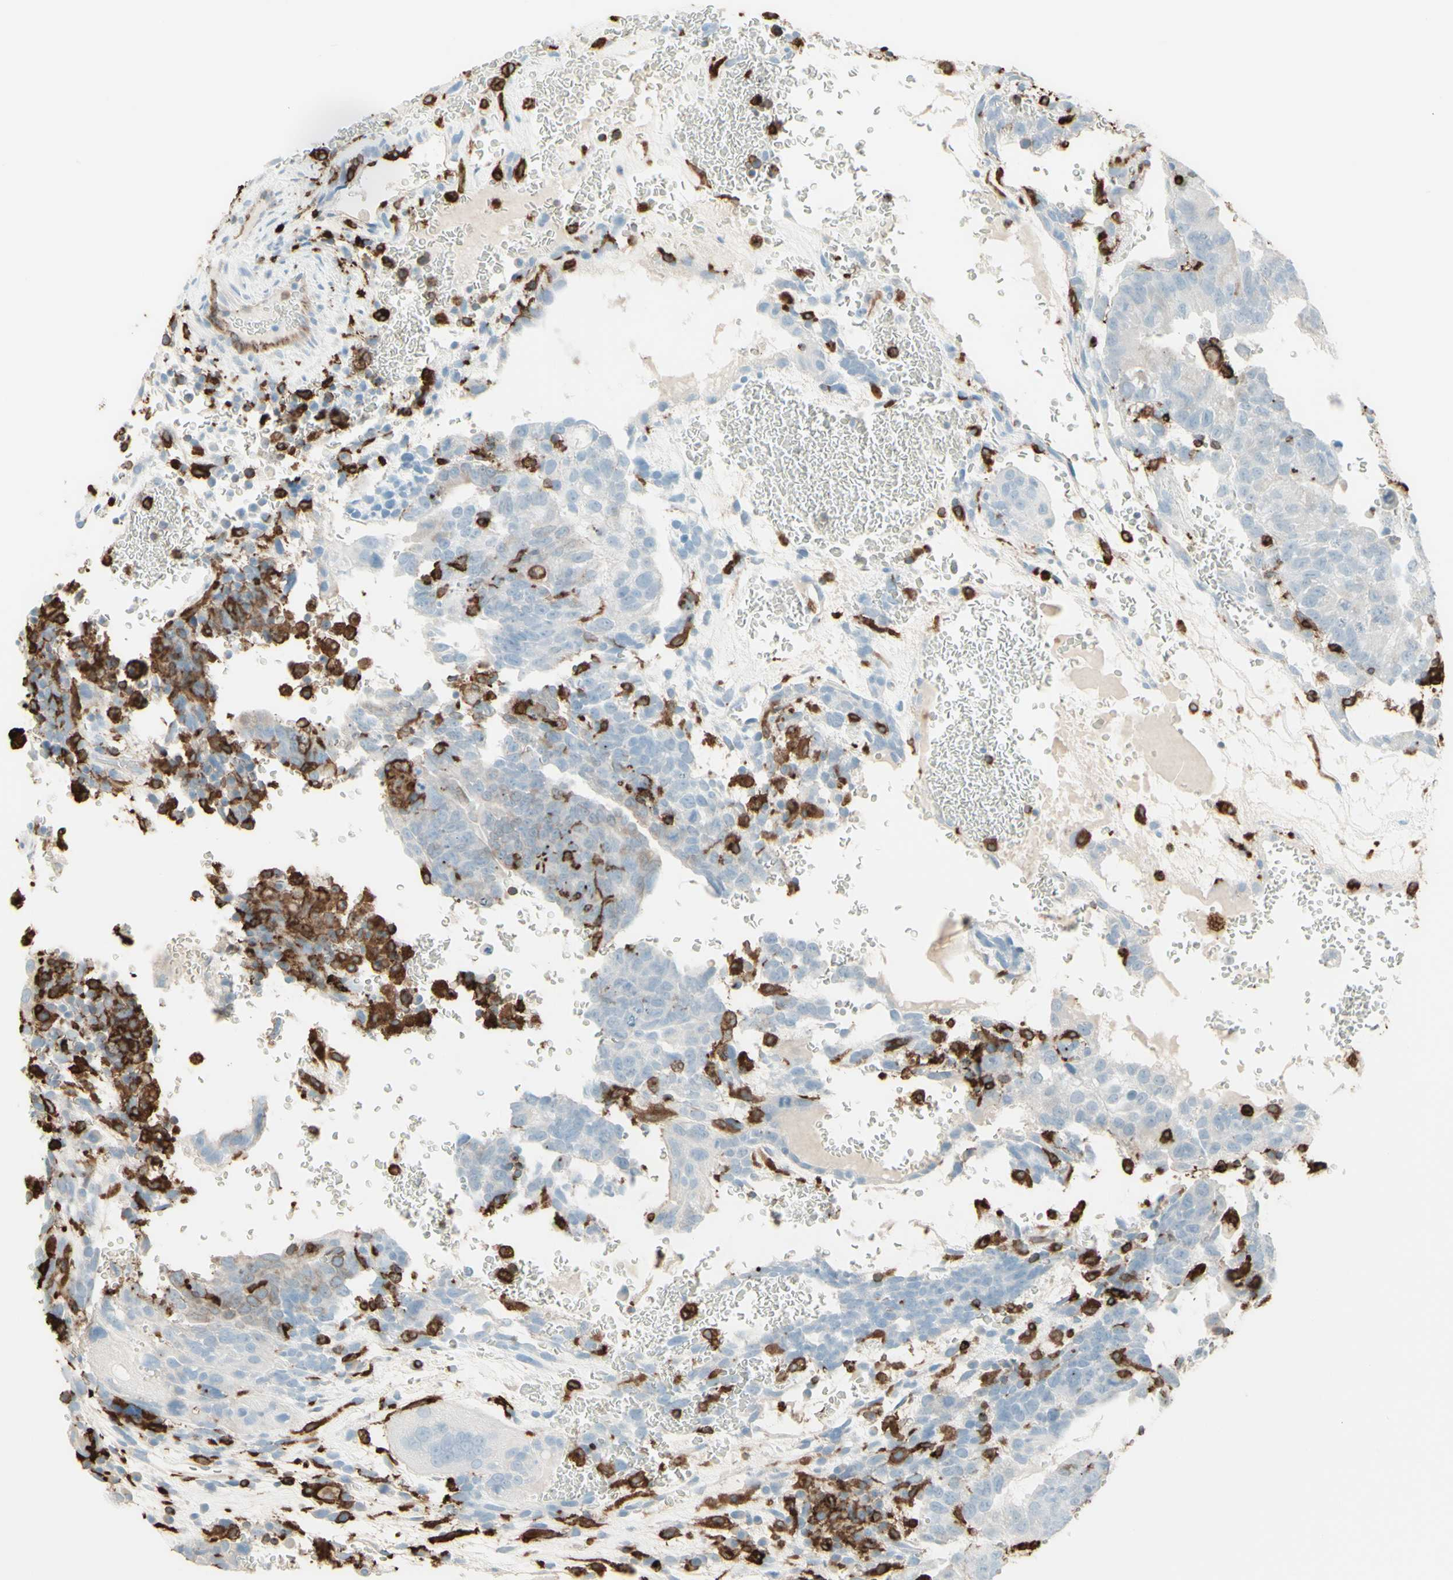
{"staining": {"intensity": "negative", "quantity": "none", "location": "none"}, "tissue": "testis cancer", "cell_type": "Tumor cells", "image_type": "cancer", "snomed": [{"axis": "morphology", "description": "Seminoma, NOS"}, {"axis": "morphology", "description": "Carcinoma, Embryonal, NOS"}, {"axis": "topography", "description": "Testis"}], "caption": "Tumor cells show no significant expression in testis cancer.", "gene": "HLA-DPB1", "patient": {"sex": "male", "age": 52}}